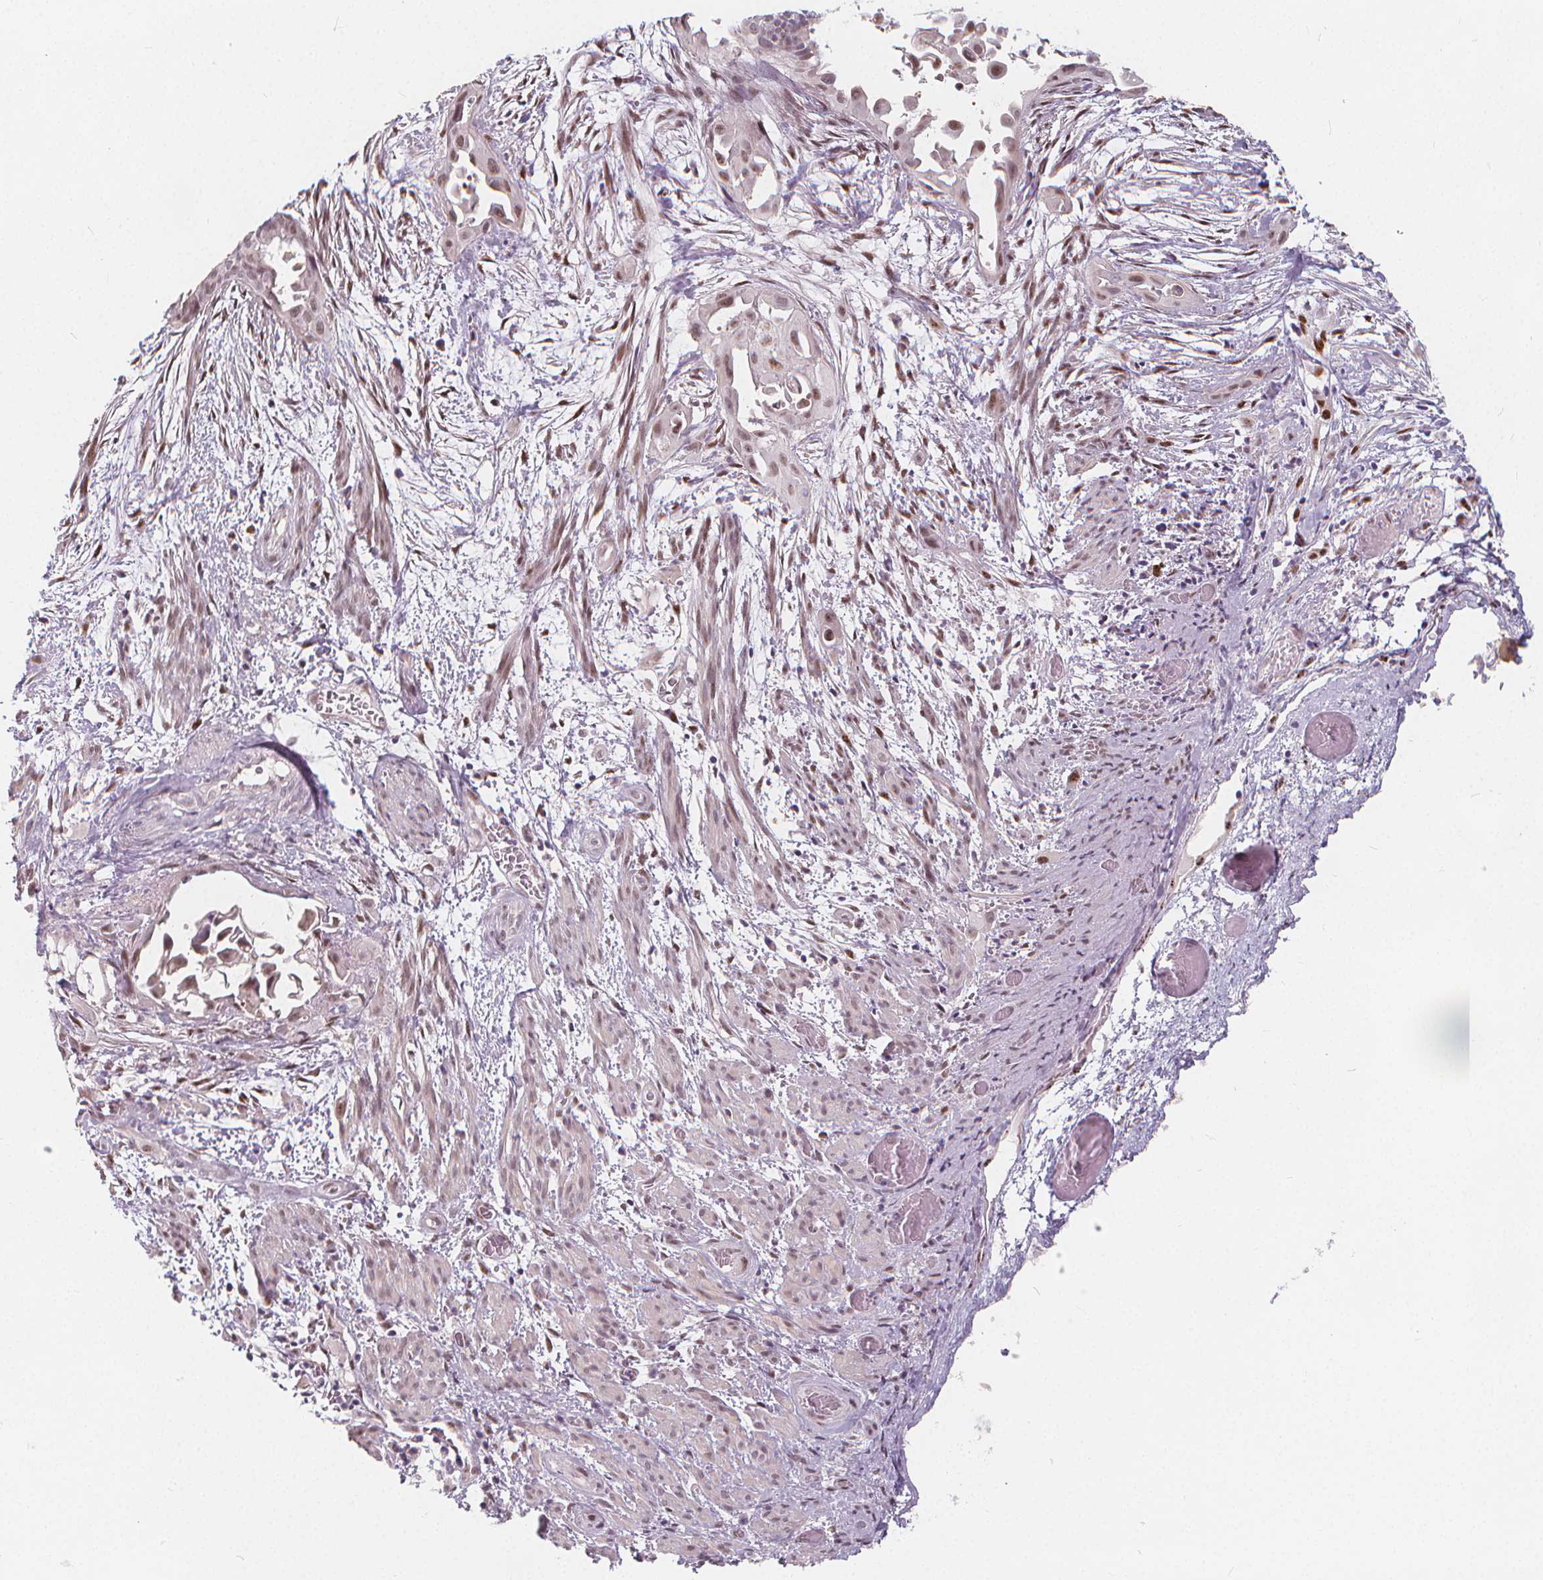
{"staining": {"intensity": "negative", "quantity": "none", "location": "none"}, "tissue": "endometrial cancer", "cell_type": "Tumor cells", "image_type": "cancer", "snomed": [{"axis": "morphology", "description": "Adenocarcinoma, NOS"}, {"axis": "topography", "description": "Endometrium"}], "caption": "An image of endometrial cancer (adenocarcinoma) stained for a protein displays no brown staining in tumor cells.", "gene": "DRC3", "patient": {"sex": "female", "age": 86}}